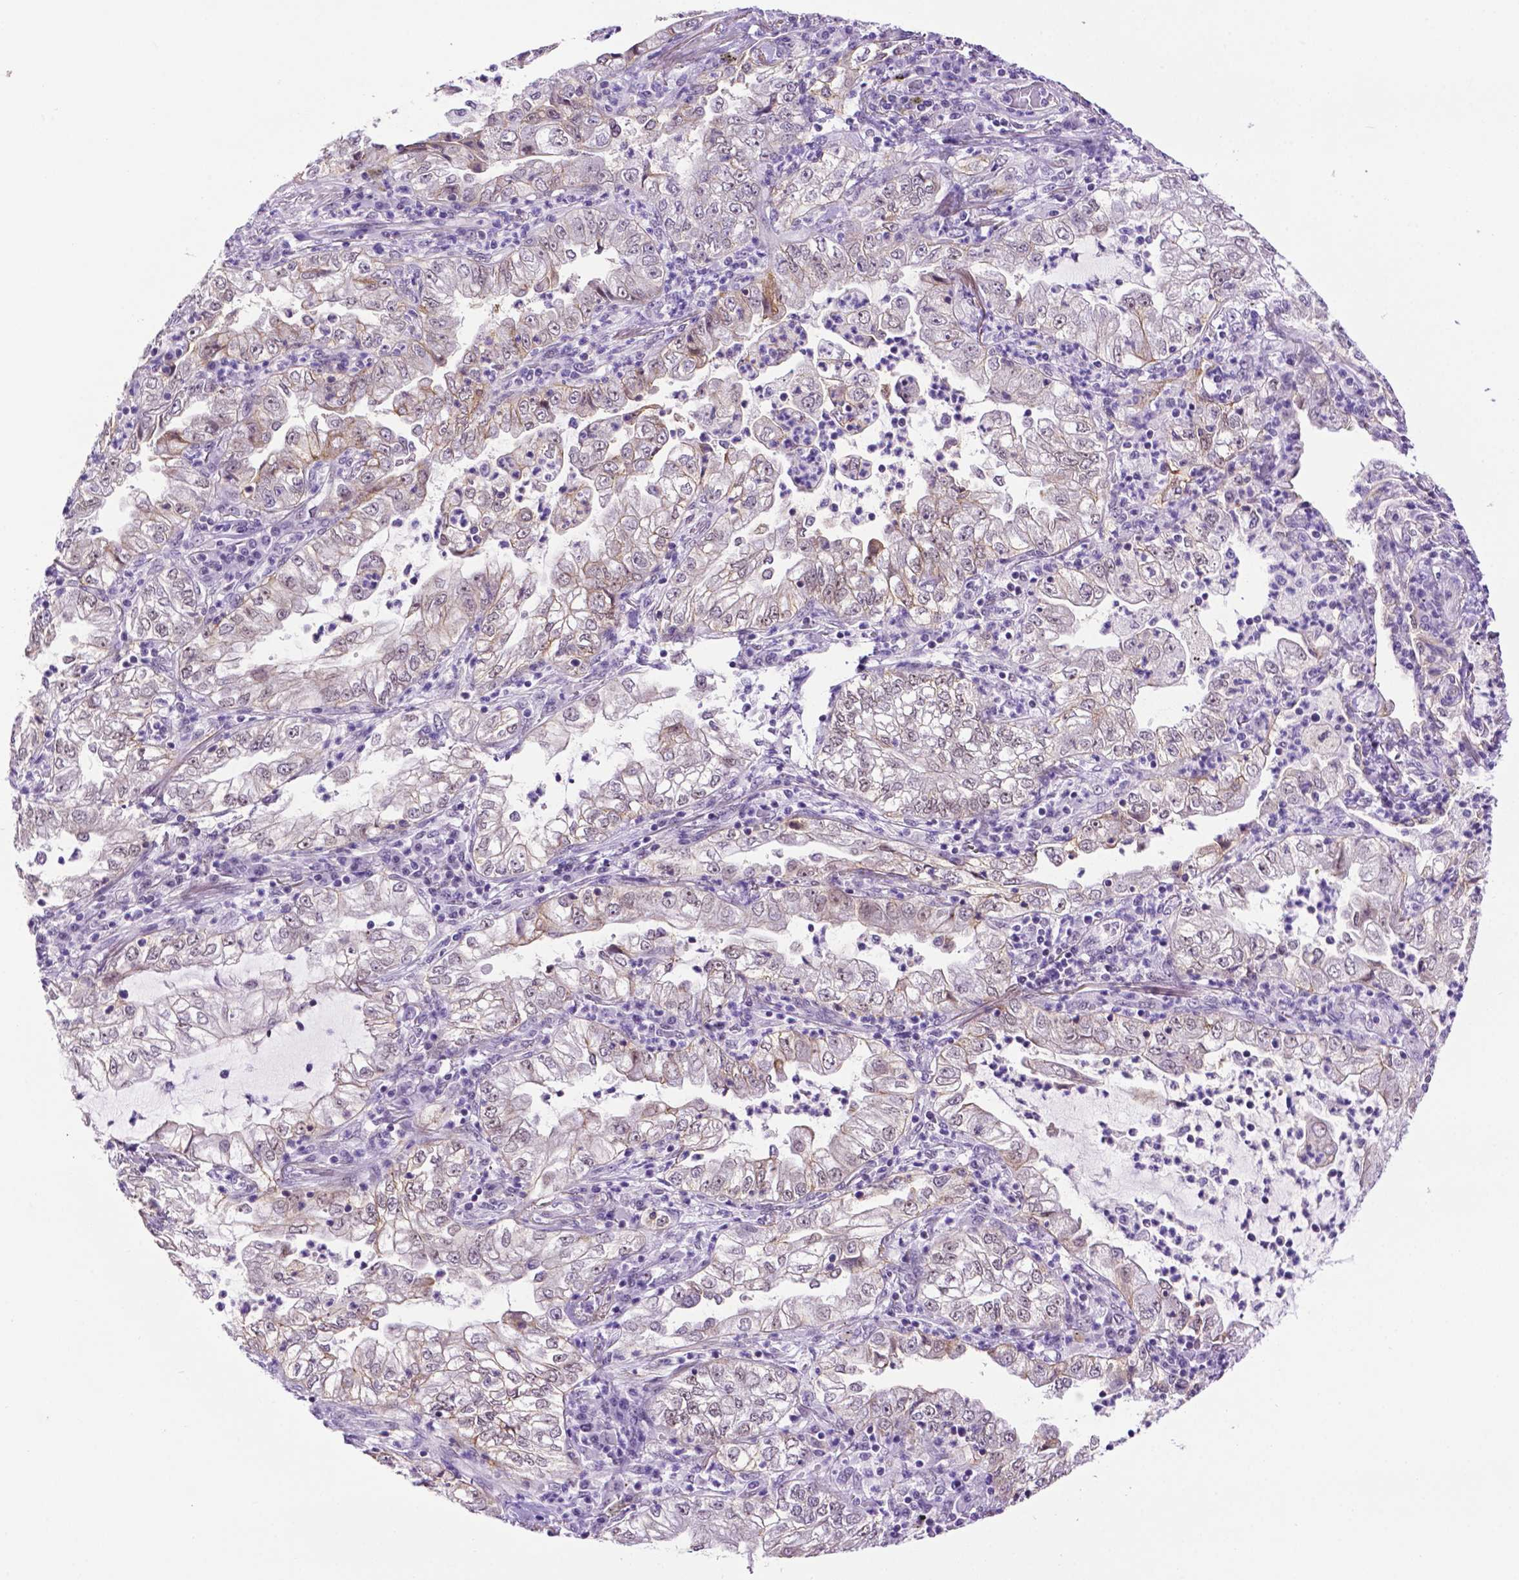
{"staining": {"intensity": "weak", "quantity": "<25%", "location": "cytoplasmic/membranous,nuclear"}, "tissue": "lung cancer", "cell_type": "Tumor cells", "image_type": "cancer", "snomed": [{"axis": "morphology", "description": "Adenocarcinoma, NOS"}, {"axis": "topography", "description": "Lung"}], "caption": "DAB (3,3'-diaminobenzidine) immunohistochemical staining of human lung cancer (adenocarcinoma) shows no significant positivity in tumor cells.", "gene": "TACSTD2", "patient": {"sex": "female", "age": 73}}